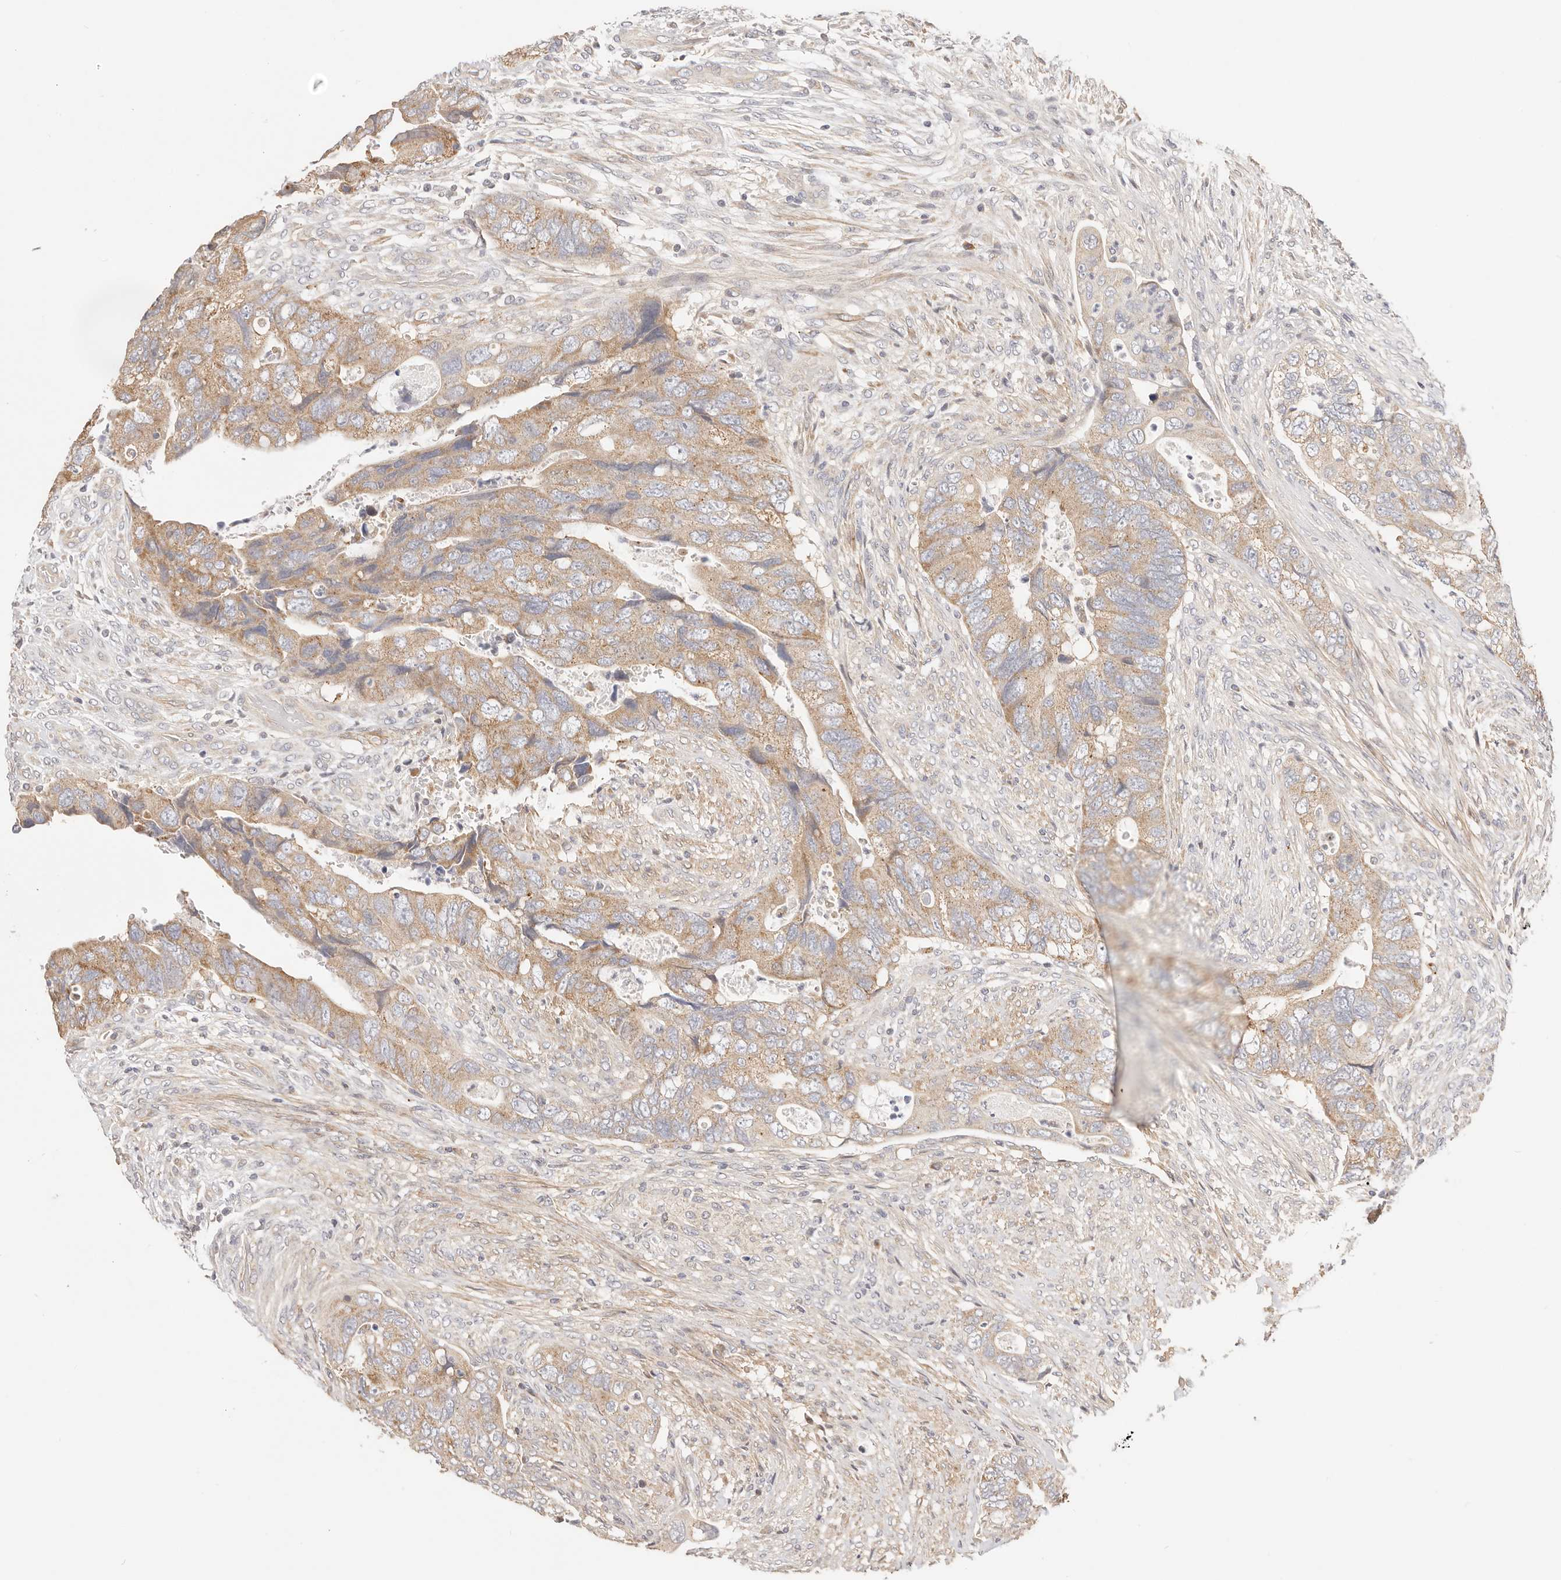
{"staining": {"intensity": "moderate", "quantity": ">75%", "location": "cytoplasmic/membranous"}, "tissue": "colorectal cancer", "cell_type": "Tumor cells", "image_type": "cancer", "snomed": [{"axis": "morphology", "description": "Adenocarcinoma, NOS"}, {"axis": "topography", "description": "Rectum"}], "caption": "Immunohistochemistry of colorectal cancer shows medium levels of moderate cytoplasmic/membranous staining in approximately >75% of tumor cells. (DAB IHC with brightfield microscopy, high magnification).", "gene": "KCMF1", "patient": {"sex": "male", "age": 63}}